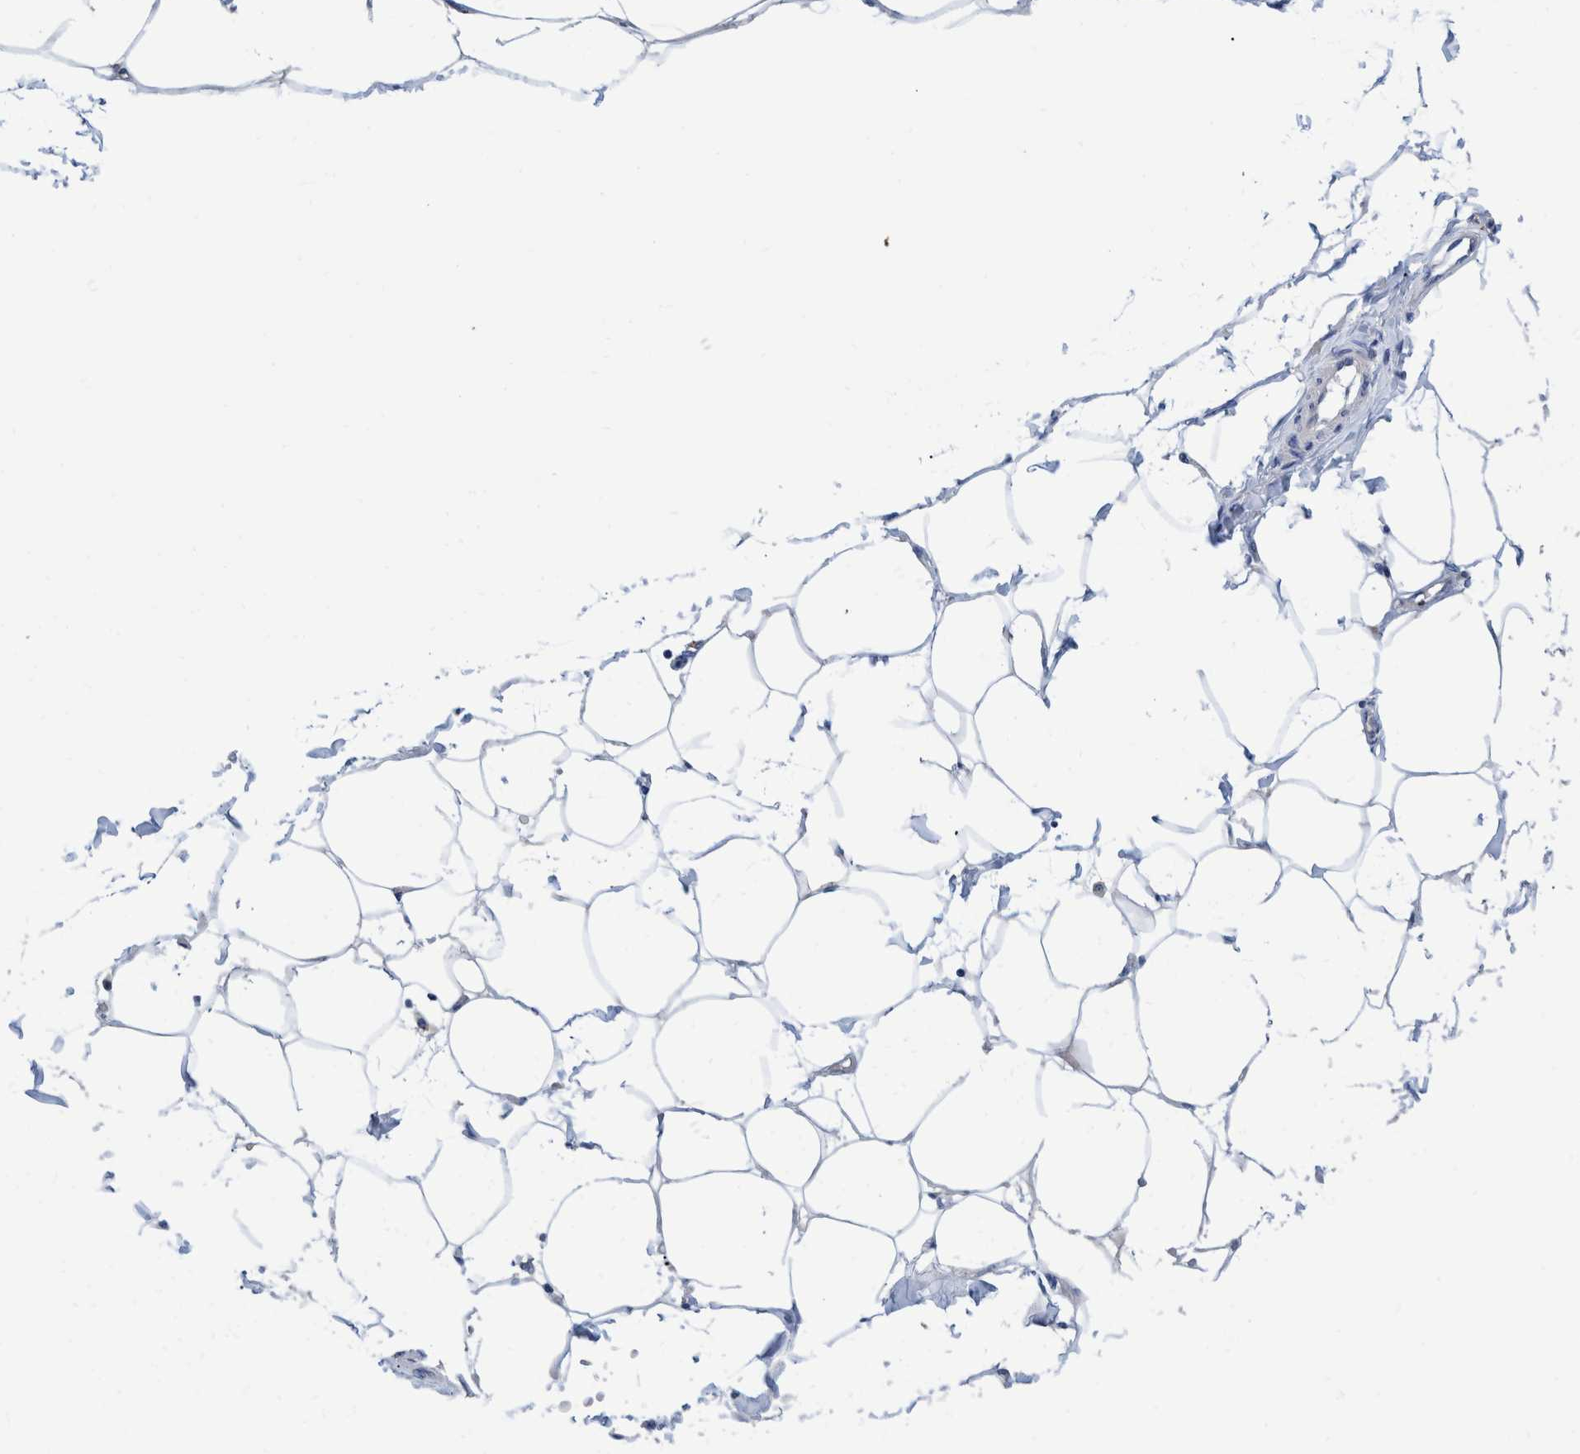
{"staining": {"intensity": "negative", "quantity": "none", "location": "none"}, "tissue": "adipose tissue", "cell_type": "Adipocytes", "image_type": "normal", "snomed": [{"axis": "morphology", "description": "Normal tissue, NOS"}, {"axis": "morphology", "description": "Adenocarcinoma, NOS"}, {"axis": "topography", "description": "Colon"}, {"axis": "topography", "description": "Peripheral nerve tissue"}], "caption": "An immunohistochemistry (IHC) histopathology image of benign adipose tissue is shown. There is no staining in adipocytes of adipose tissue.", "gene": "MKS1", "patient": {"sex": "male", "age": 14}}